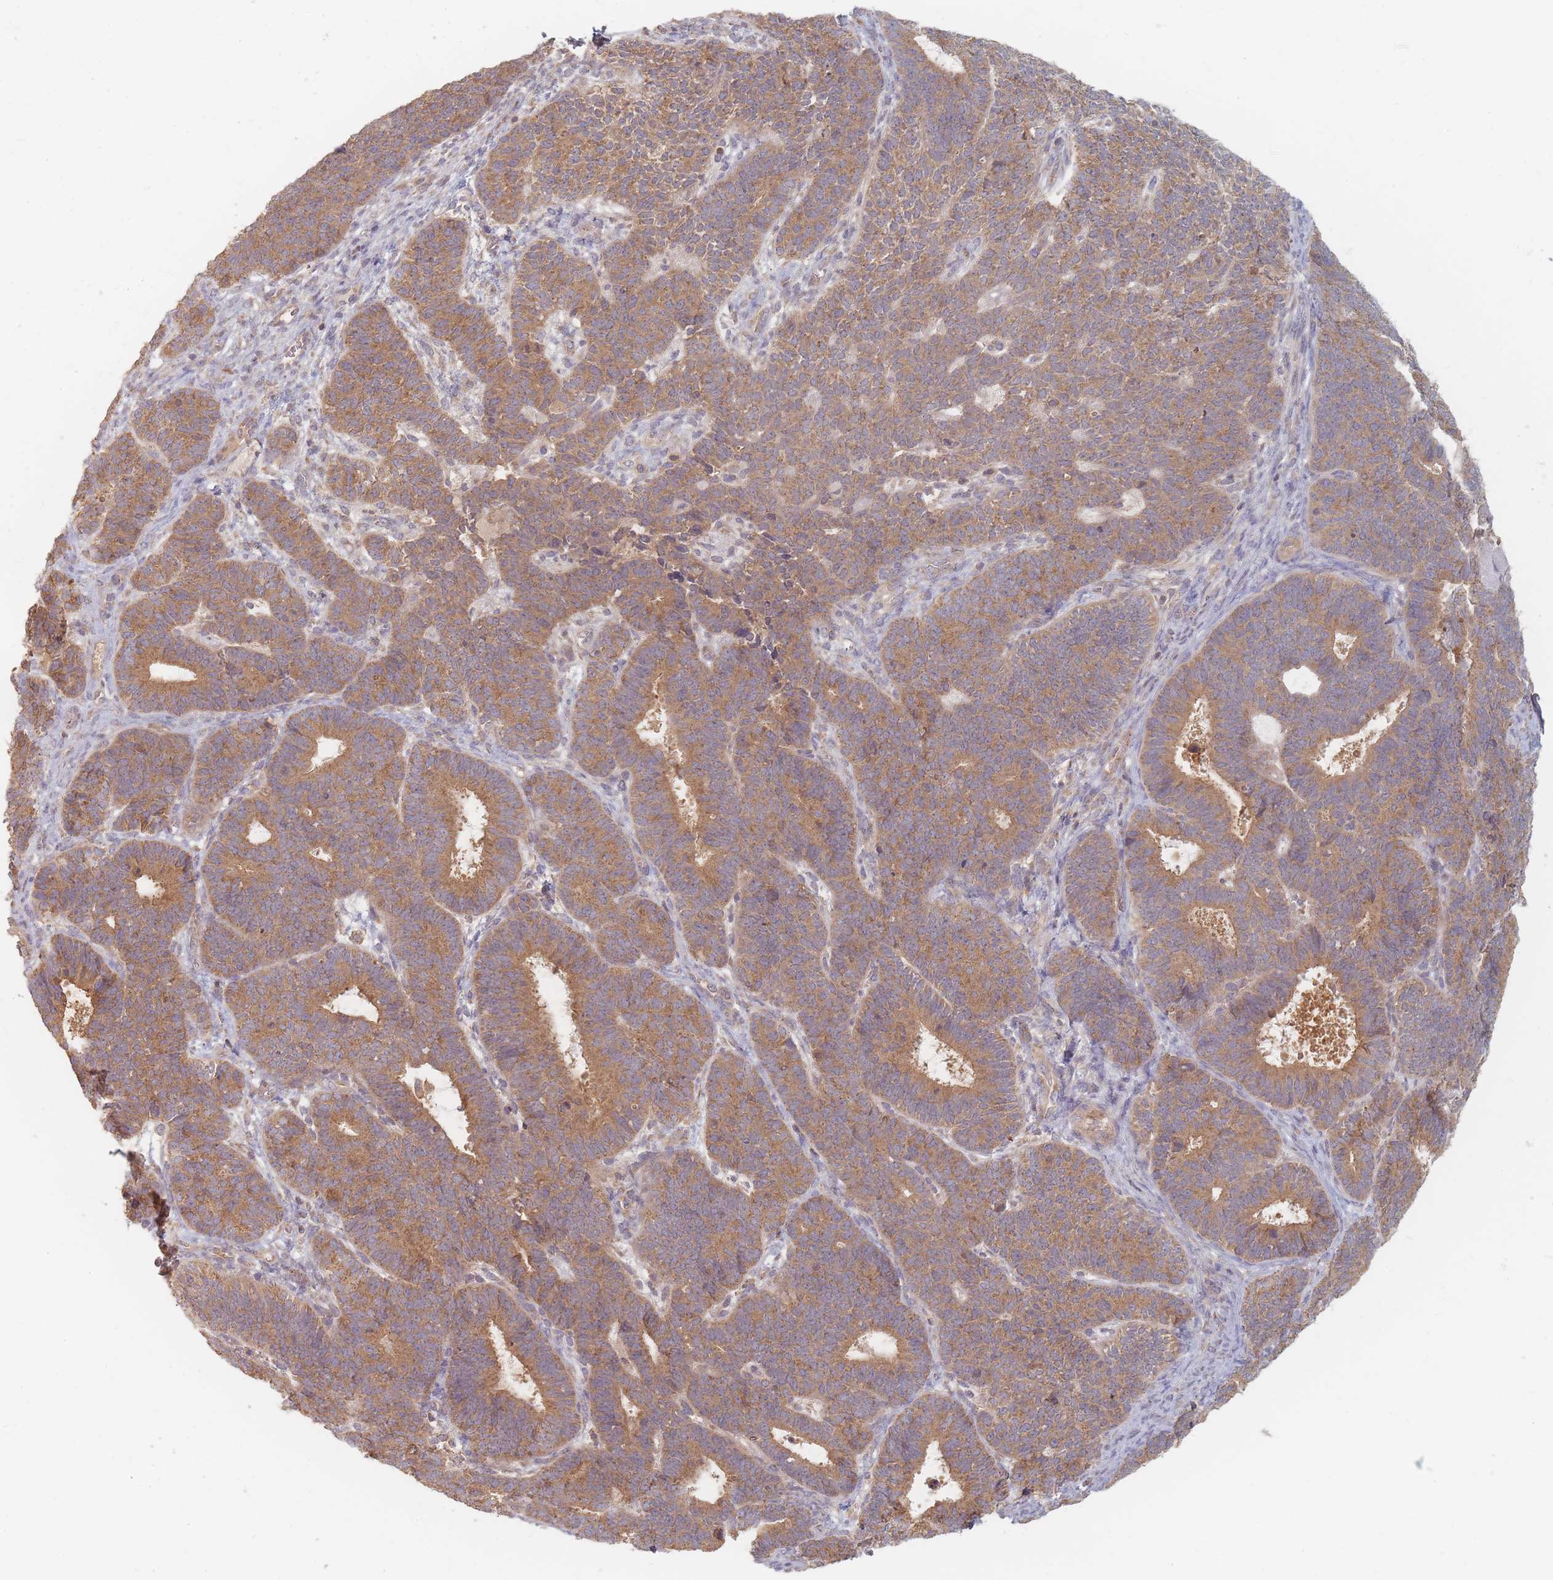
{"staining": {"intensity": "moderate", "quantity": ">75%", "location": "cytoplasmic/membranous"}, "tissue": "endometrial cancer", "cell_type": "Tumor cells", "image_type": "cancer", "snomed": [{"axis": "morphology", "description": "Adenocarcinoma, NOS"}, {"axis": "topography", "description": "Endometrium"}], "caption": "Brown immunohistochemical staining in endometrial cancer (adenocarcinoma) exhibits moderate cytoplasmic/membranous positivity in approximately >75% of tumor cells.", "gene": "SLC35F3", "patient": {"sex": "female", "age": 70}}